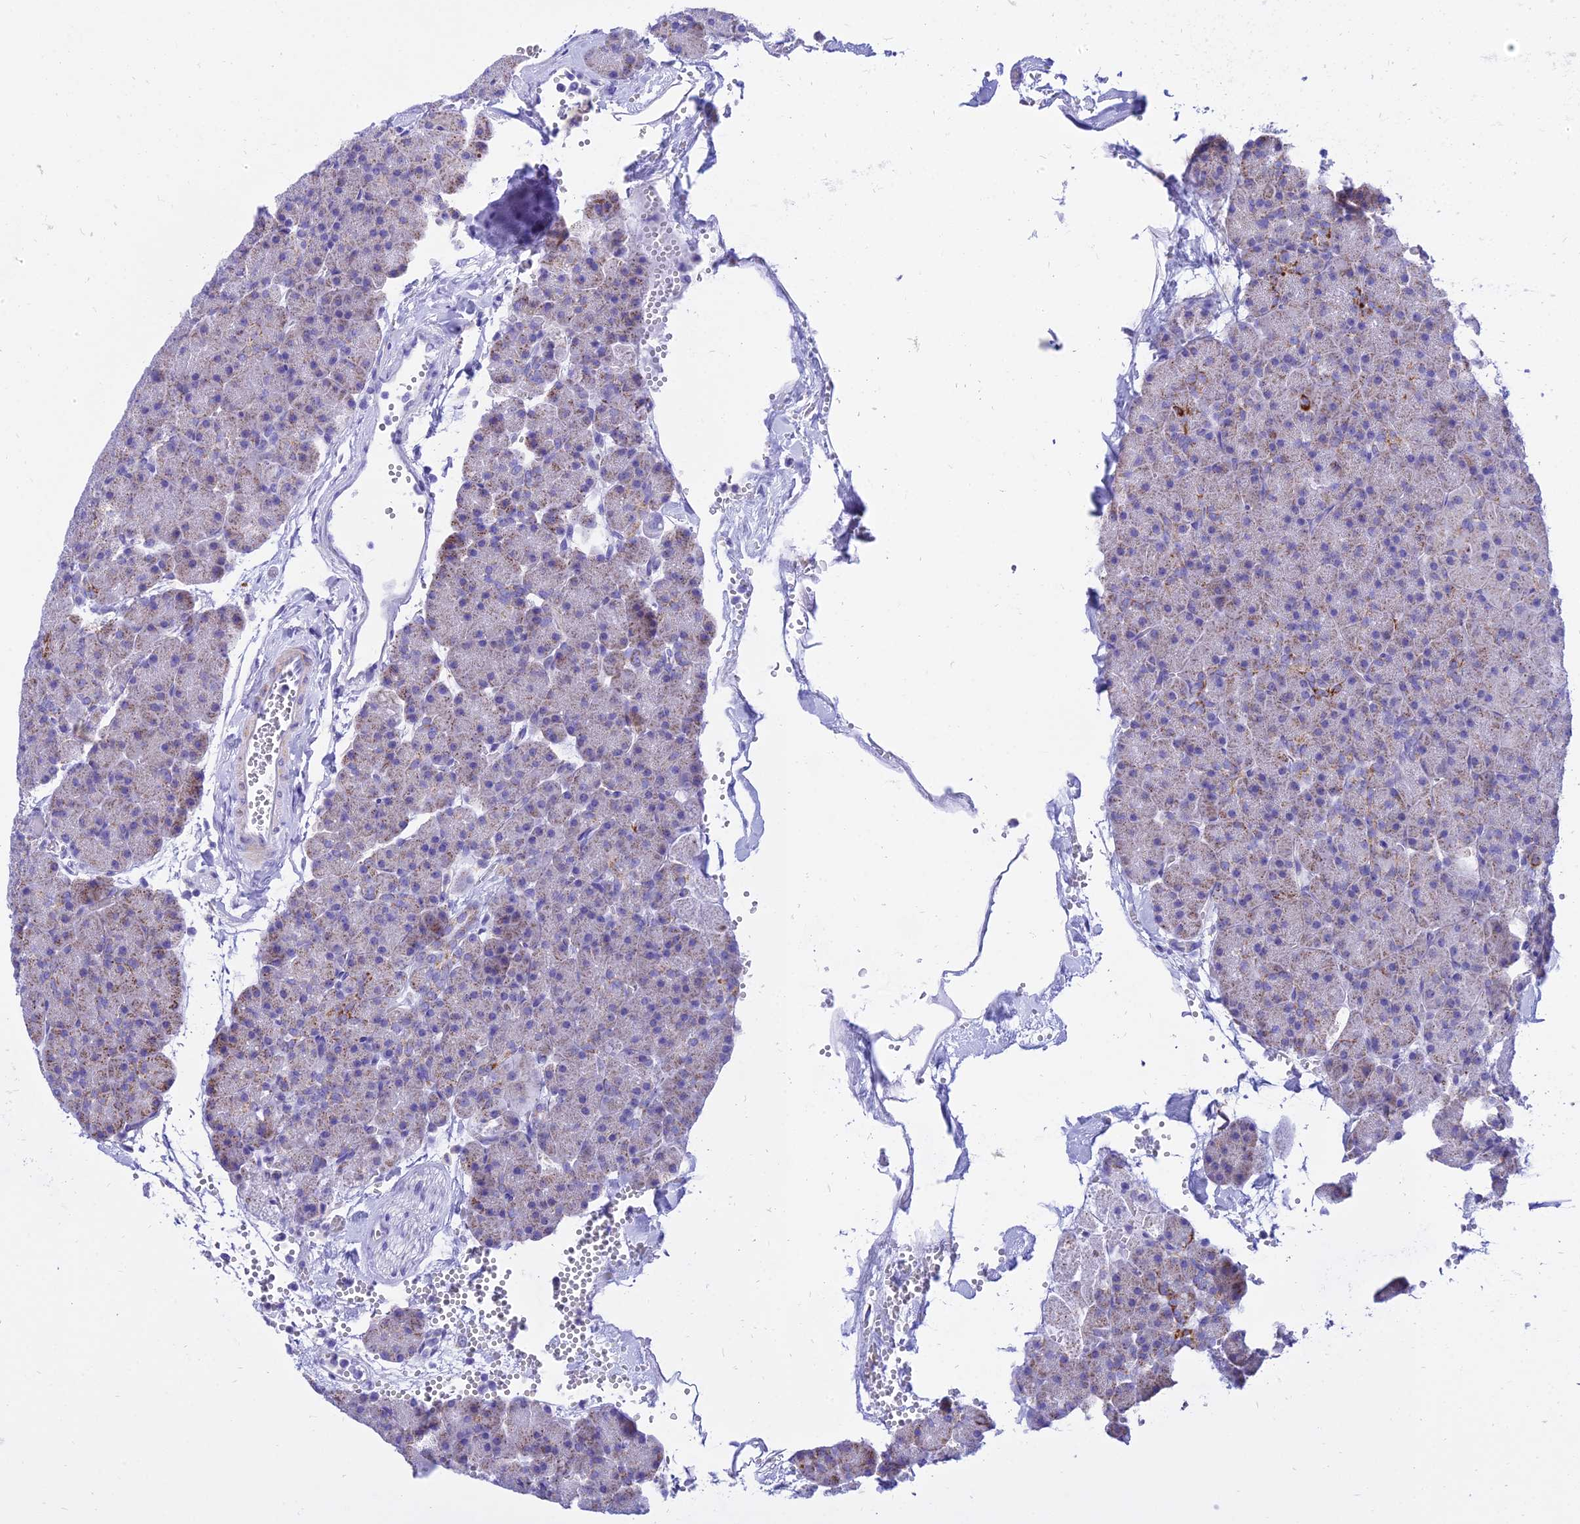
{"staining": {"intensity": "moderate", "quantity": "<25%", "location": "cytoplasmic/membranous"}, "tissue": "pancreas", "cell_type": "Exocrine glandular cells", "image_type": "normal", "snomed": [{"axis": "morphology", "description": "Normal tissue, NOS"}, {"axis": "topography", "description": "Pancreas"}], "caption": "Immunohistochemical staining of benign human pancreas displays <25% levels of moderate cytoplasmic/membranous protein positivity in about <25% of exocrine glandular cells. Nuclei are stained in blue.", "gene": "PKN3", "patient": {"sex": "male", "age": 36}}